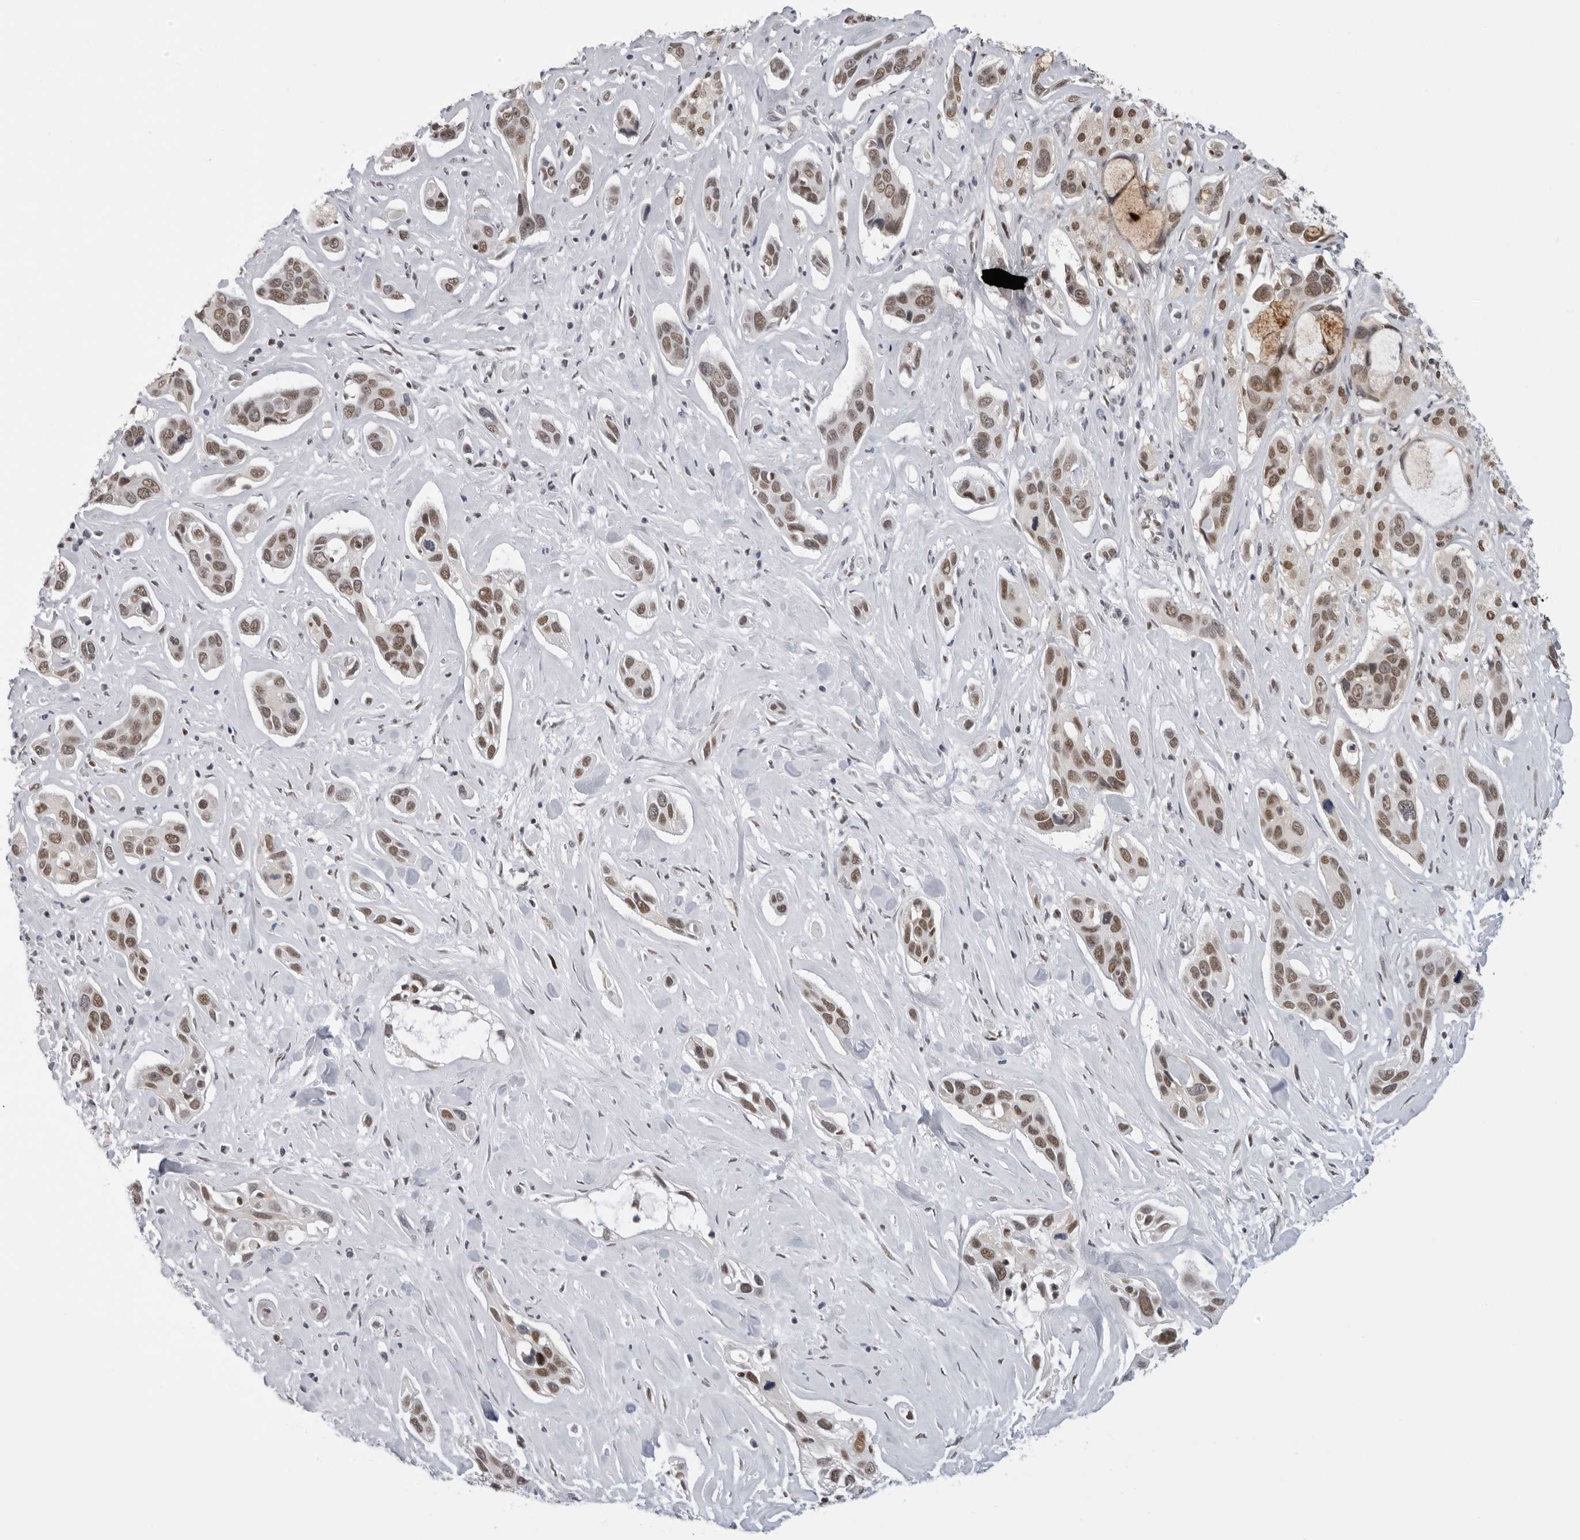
{"staining": {"intensity": "moderate", "quantity": ">75%", "location": "nuclear"}, "tissue": "pancreatic cancer", "cell_type": "Tumor cells", "image_type": "cancer", "snomed": [{"axis": "morphology", "description": "Adenocarcinoma, NOS"}, {"axis": "topography", "description": "Pancreas"}], "caption": "A brown stain highlights moderate nuclear expression of a protein in adenocarcinoma (pancreatic) tumor cells.", "gene": "RPA2", "patient": {"sex": "female", "age": 60}}